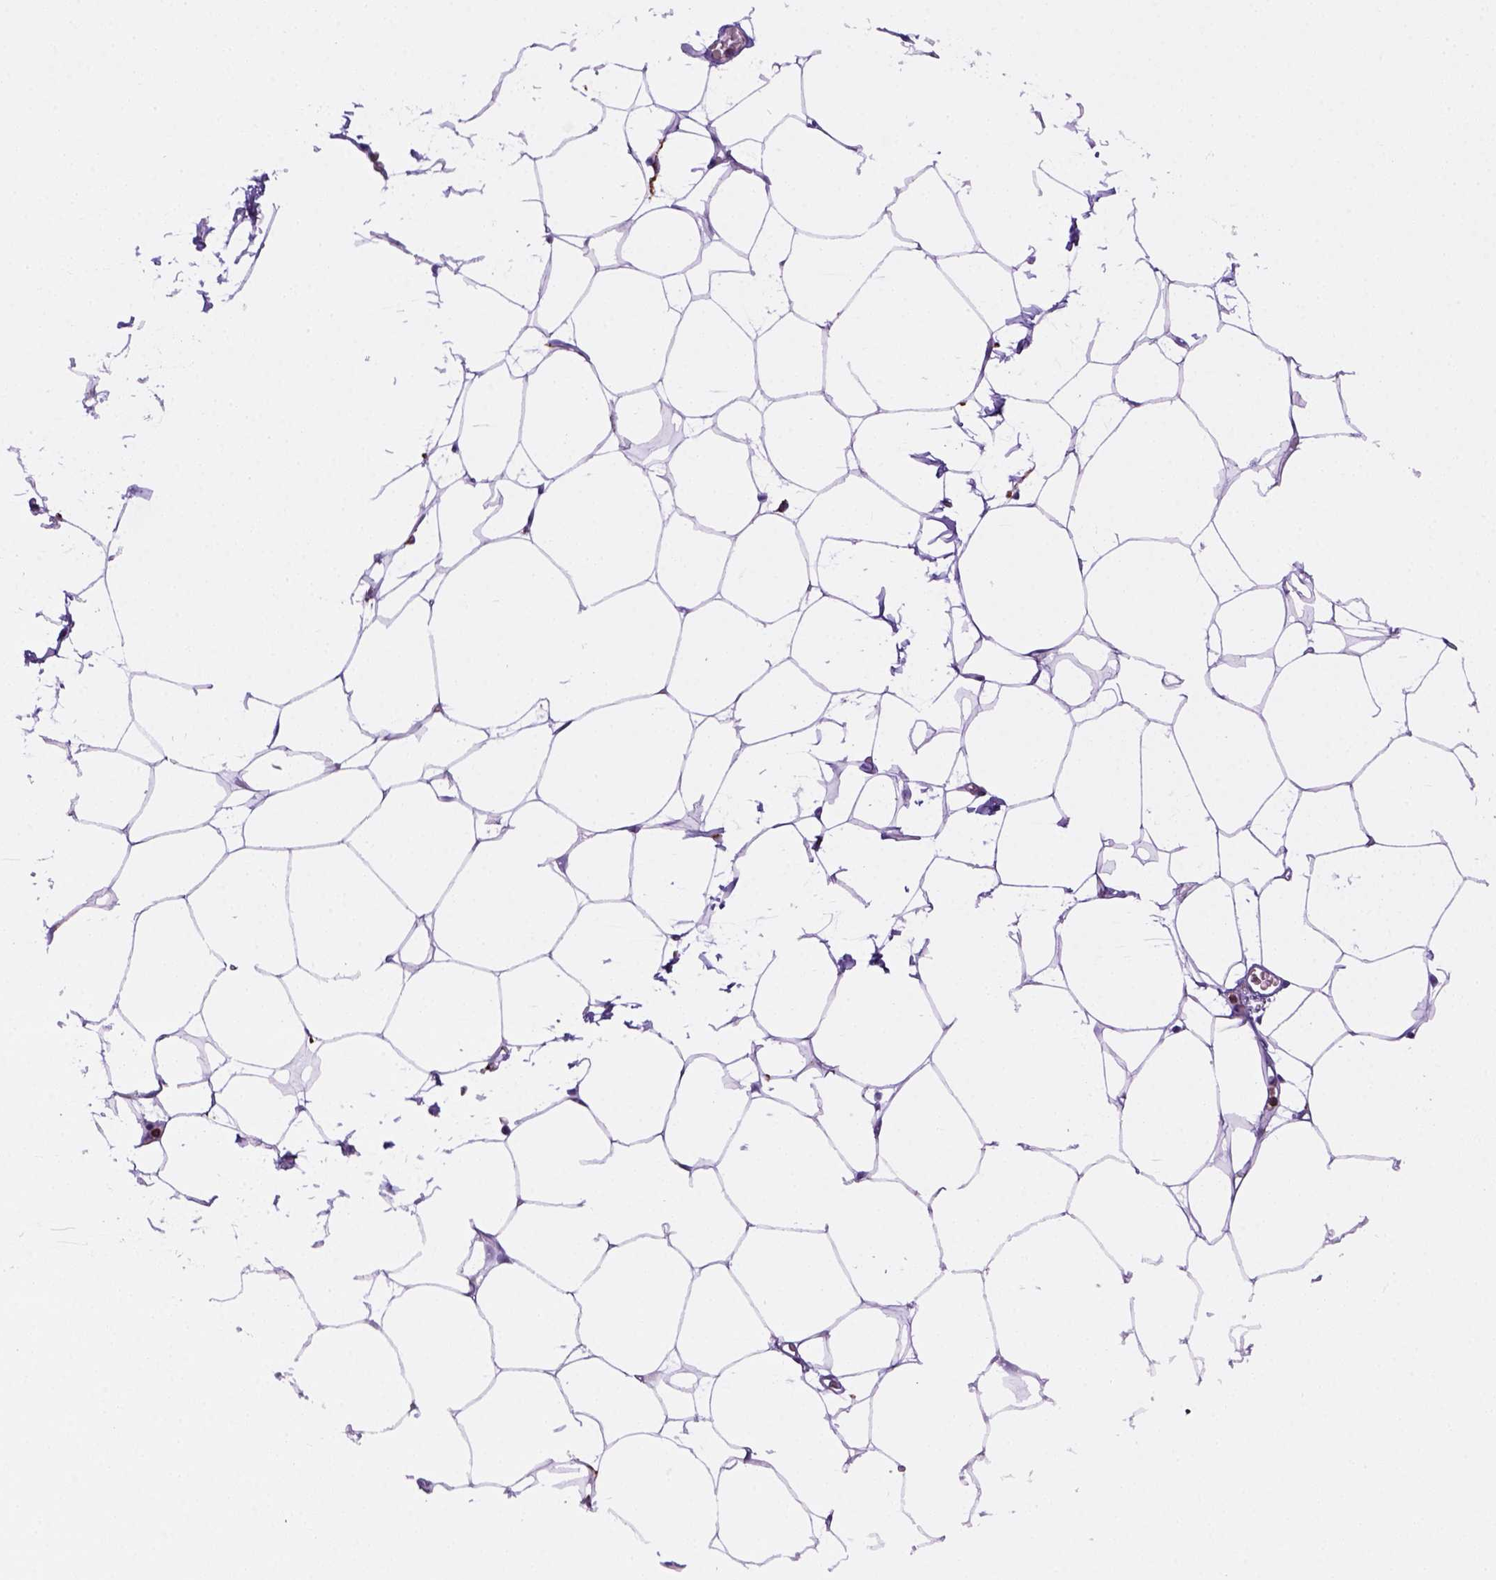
{"staining": {"intensity": "negative", "quantity": "none", "location": "none"}, "tissue": "adipose tissue", "cell_type": "Adipocytes", "image_type": "normal", "snomed": [{"axis": "morphology", "description": "Normal tissue, NOS"}, {"axis": "topography", "description": "Adipose tissue"}], "caption": "Adipose tissue stained for a protein using immunohistochemistry (IHC) displays no expression adipocytes.", "gene": "CD68", "patient": {"sex": "male", "age": 57}}